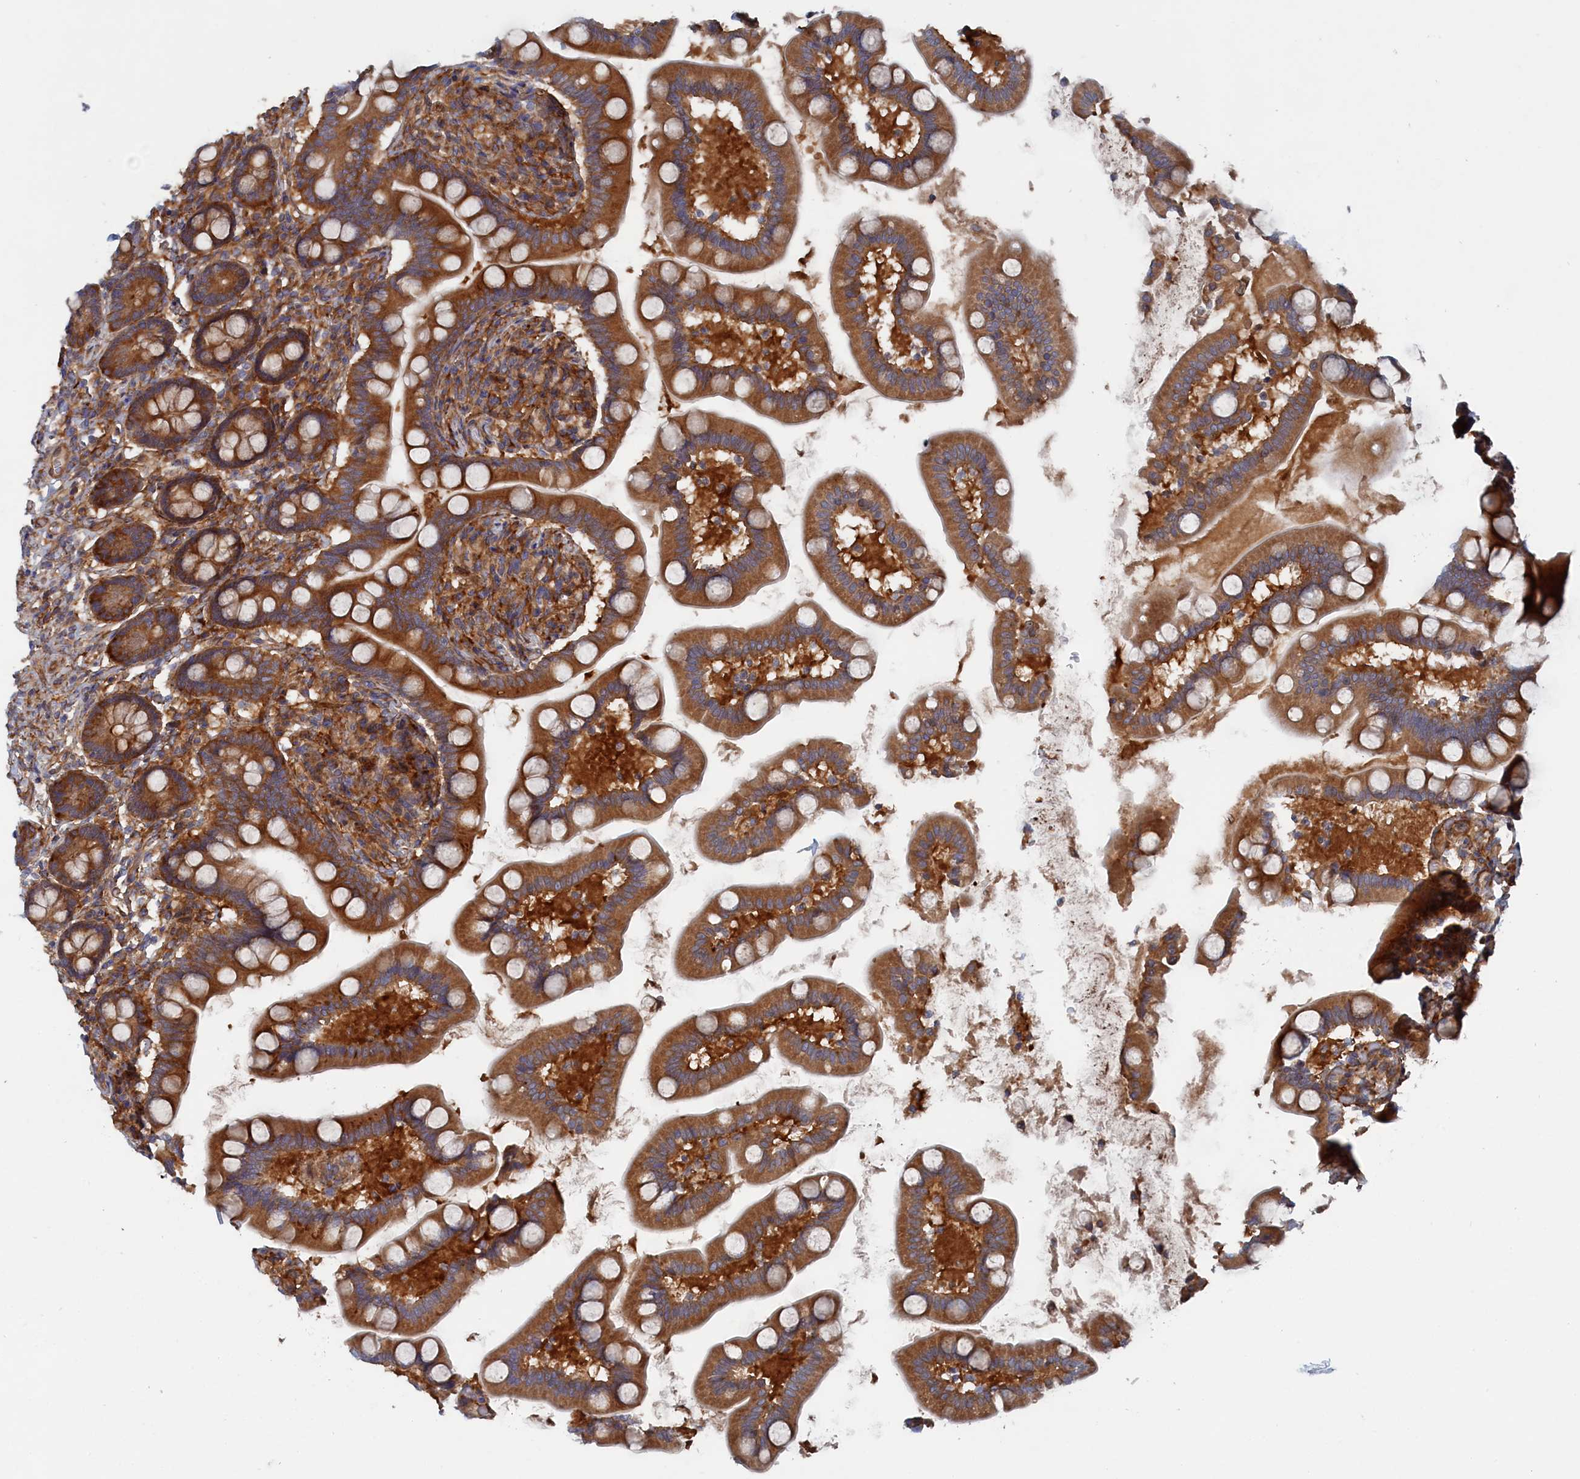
{"staining": {"intensity": "strong", "quantity": ">75%", "location": "cytoplasmic/membranous"}, "tissue": "small intestine", "cell_type": "Glandular cells", "image_type": "normal", "snomed": [{"axis": "morphology", "description": "Normal tissue, NOS"}, {"axis": "topography", "description": "Small intestine"}], "caption": "The photomicrograph displays staining of normal small intestine, revealing strong cytoplasmic/membranous protein positivity (brown color) within glandular cells.", "gene": "TMEM196", "patient": {"sex": "female", "age": 64}}